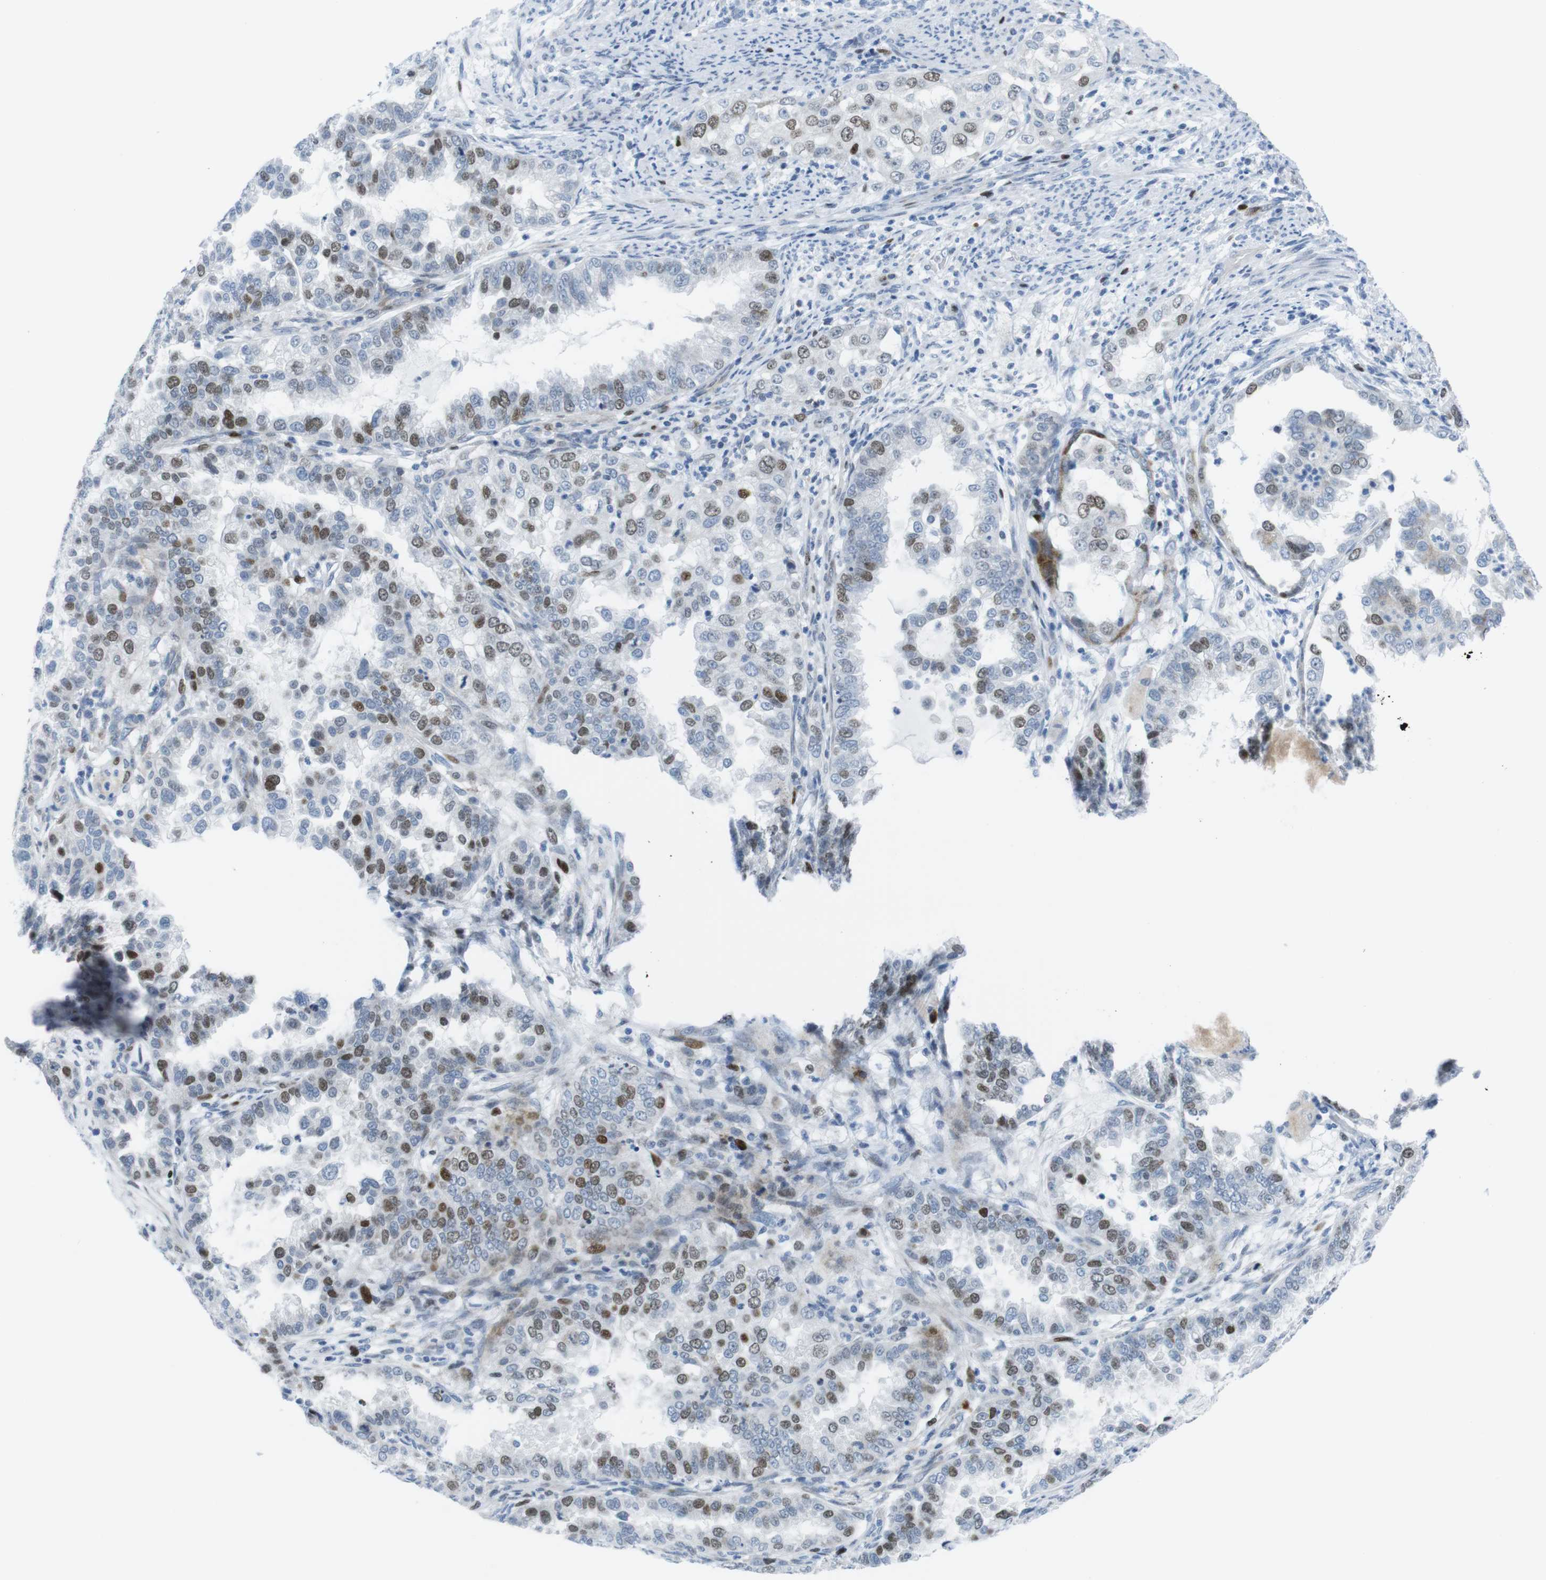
{"staining": {"intensity": "moderate", "quantity": "25%-75%", "location": "nuclear"}, "tissue": "endometrial cancer", "cell_type": "Tumor cells", "image_type": "cancer", "snomed": [{"axis": "morphology", "description": "Adenocarcinoma, NOS"}, {"axis": "topography", "description": "Endometrium"}], "caption": "Immunohistochemistry (IHC) (DAB (3,3'-diaminobenzidine)) staining of human endometrial cancer (adenocarcinoma) displays moderate nuclear protein expression in about 25%-75% of tumor cells. (DAB (3,3'-diaminobenzidine) = brown stain, brightfield microscopy at high magnification).", "gene": "CHAF1A", "patient": {"sex": "female", "age": 85}}